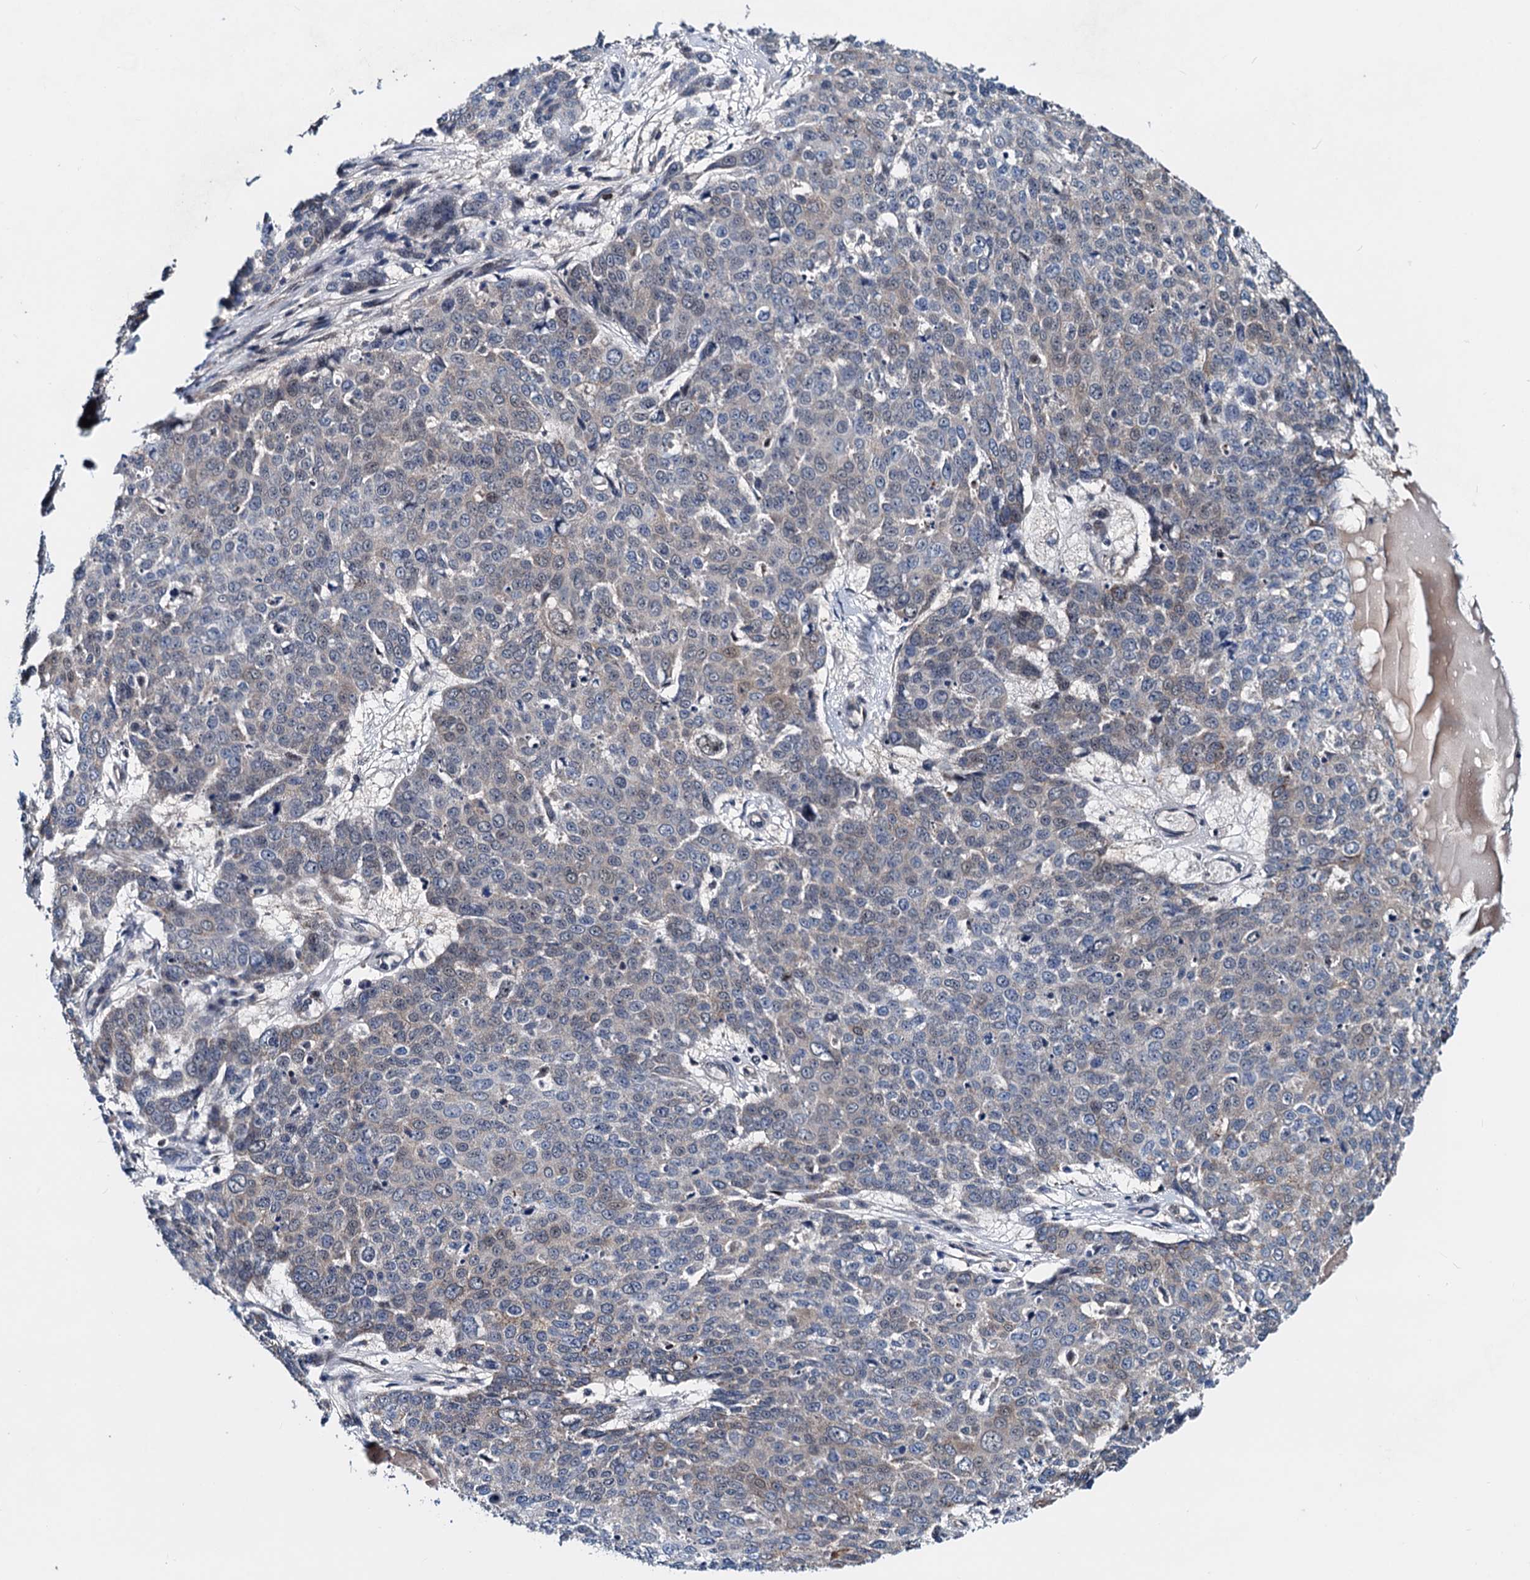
{"staining": {"intensity": "weak", "quantity": "<25%", "location": "cytoplasmic/membranous"}, "tissue": "skin cancer", "cell_type": "Tumor cells", "image_type": "cancer", "snomed": [{"axis": "morphology", "description": "Squamous cell carcinoma, NOS"}, {"axis": "topography", "description": "Skin"}], "caption": "A high-resolution histopathology image shows immunohistochemistry staining of squamous cell carcinoma (skin), which demonstrates no significant expression in tumor cells. The staining is performed using DAB brown chromogen with nuclei counter-stained in using hematoxylin.", "gene": "COA4", "patient": {"sex": "male", "age": 71}}